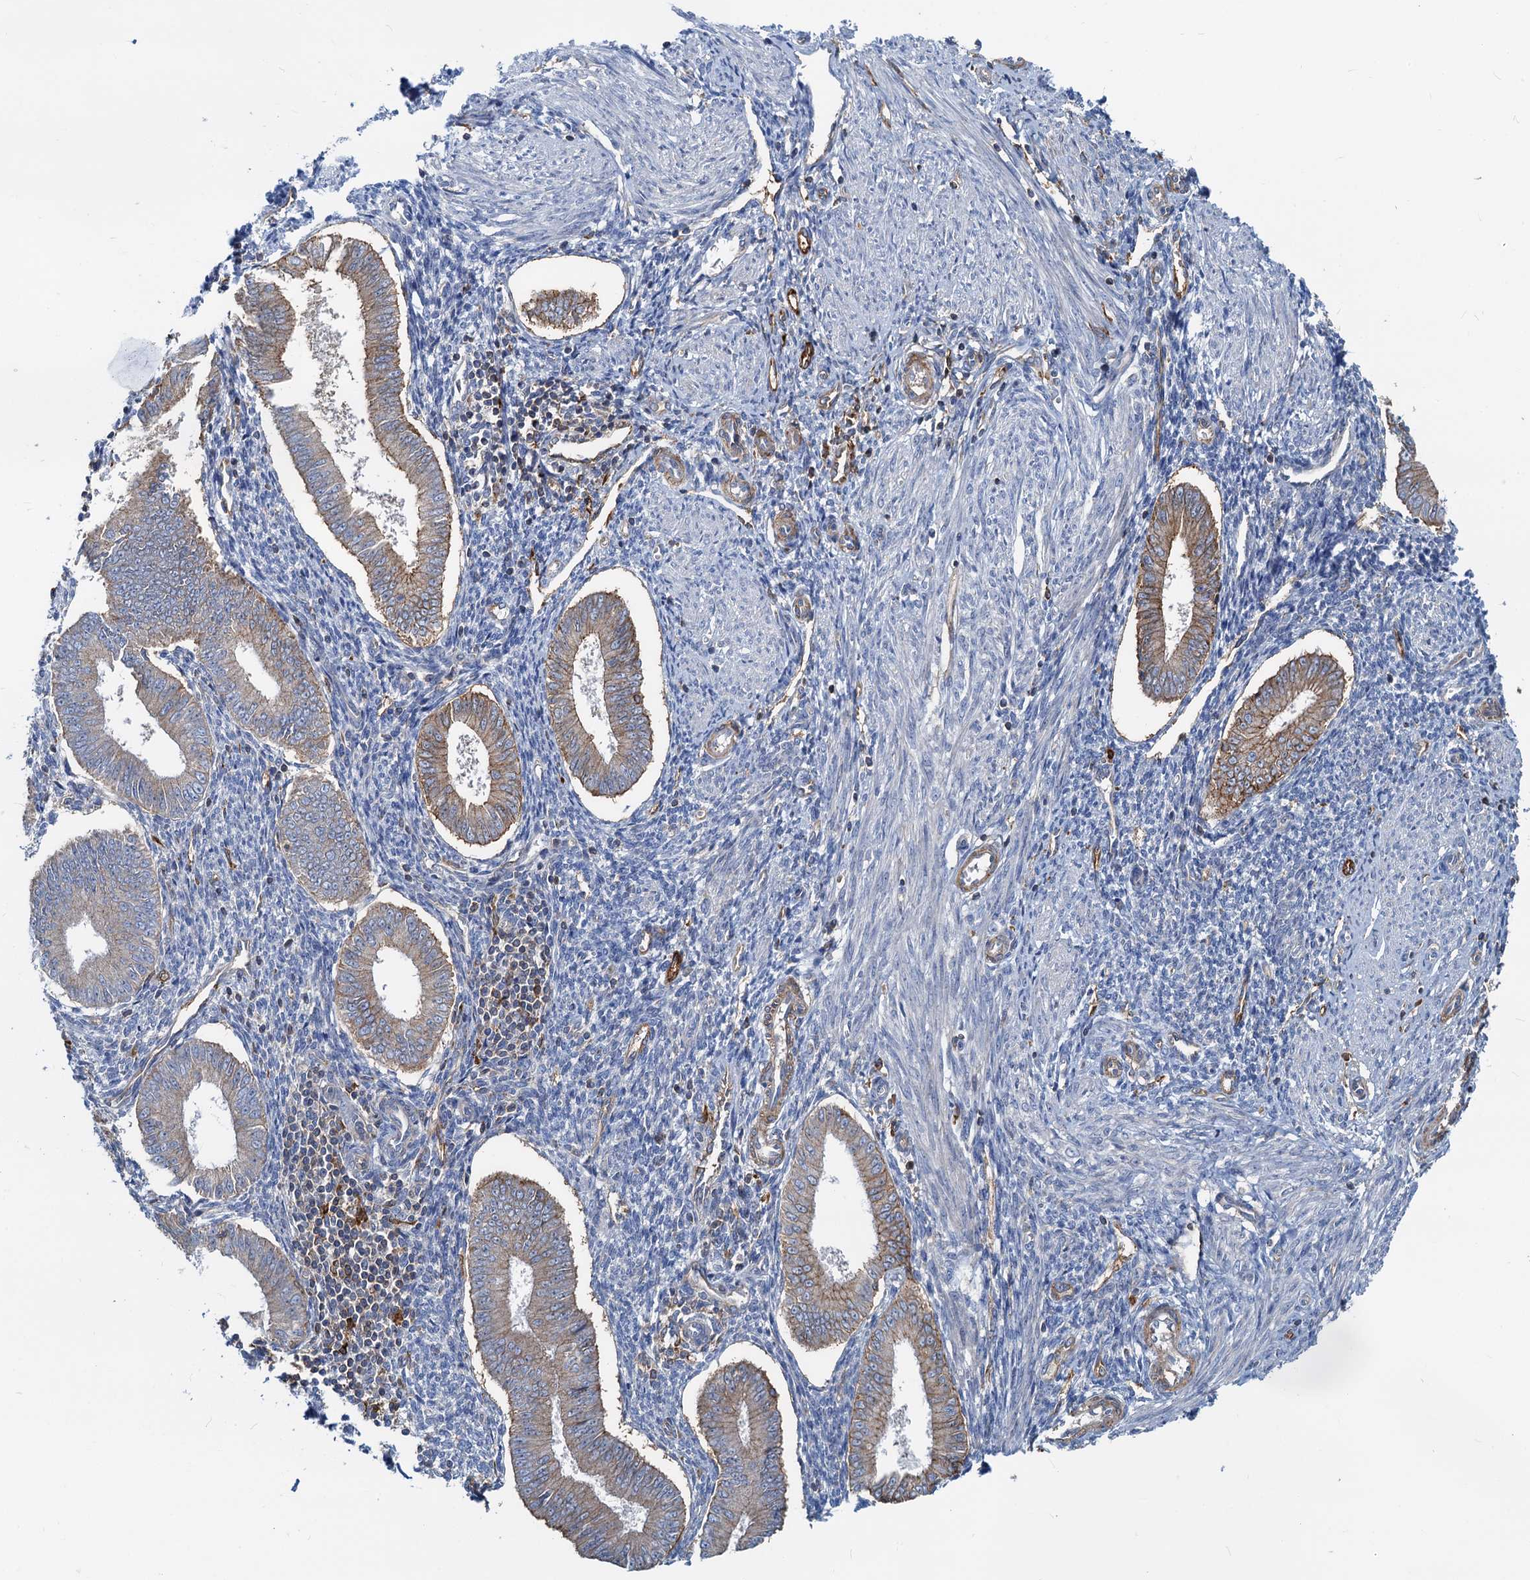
{"staining": {"intensity": "negative", "quantity": "none", "location": "none"}, "tissue": "endometrium", "cell_type": "Cells in endometrial stroma", "image_type": "normal", "snomed": [{"axis": "morphology", "description": "Normal tissue, NOS"}, {"axis": "topography", "description": "Uterus"}, {"axis": "topography", "description": "Endometrium"}], "caption": "Endometrium stained for a protein using immunohistochemistry displays no staining cells in endometrial stroma.", "gene": "LNX2", "patient": {"sex": "female", "age": 48}}